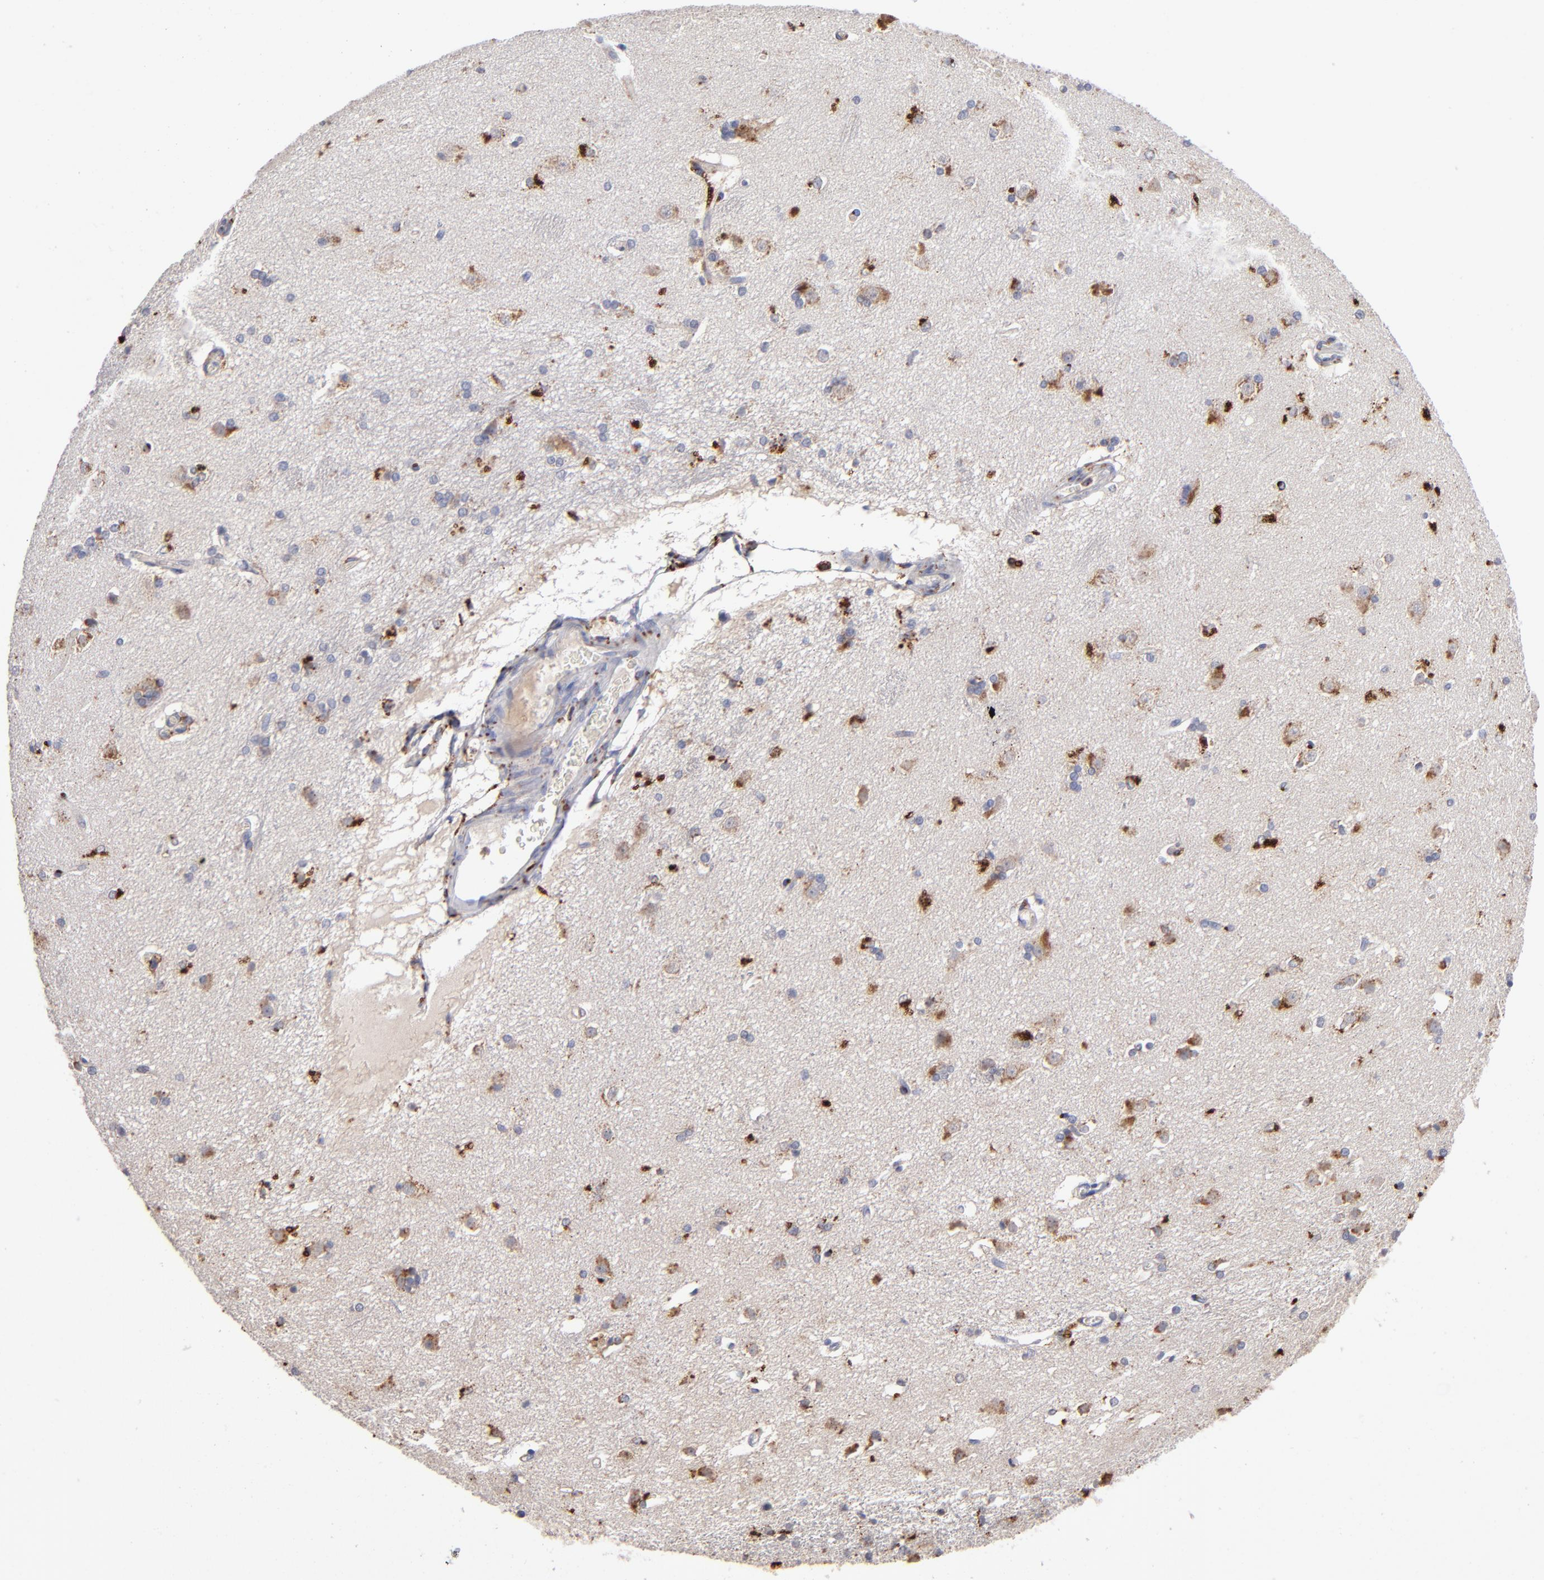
{"staining": {"intensity": "negative", "quantity": "none", "location": "none"}, "tissue": "caudate", "cell_type": "Glial cells", "image_type": "normal", "snomed": [{"axis": "morphology", "description": "Normal tissue, NOS"}, {"axis": "topography", "description": "Lateral ventricle wall"}], "caption": "This is a photomicrograph of immunohistochemistry staining of normal caudate, which shows no expression in glial cells. Brightfield microscopy of IHC stained with DAB (brown) and hematoxylin (blue), captured at high magnification.", "gene": "RRAGA", "patient": {"sex": "female", "age": 19}}